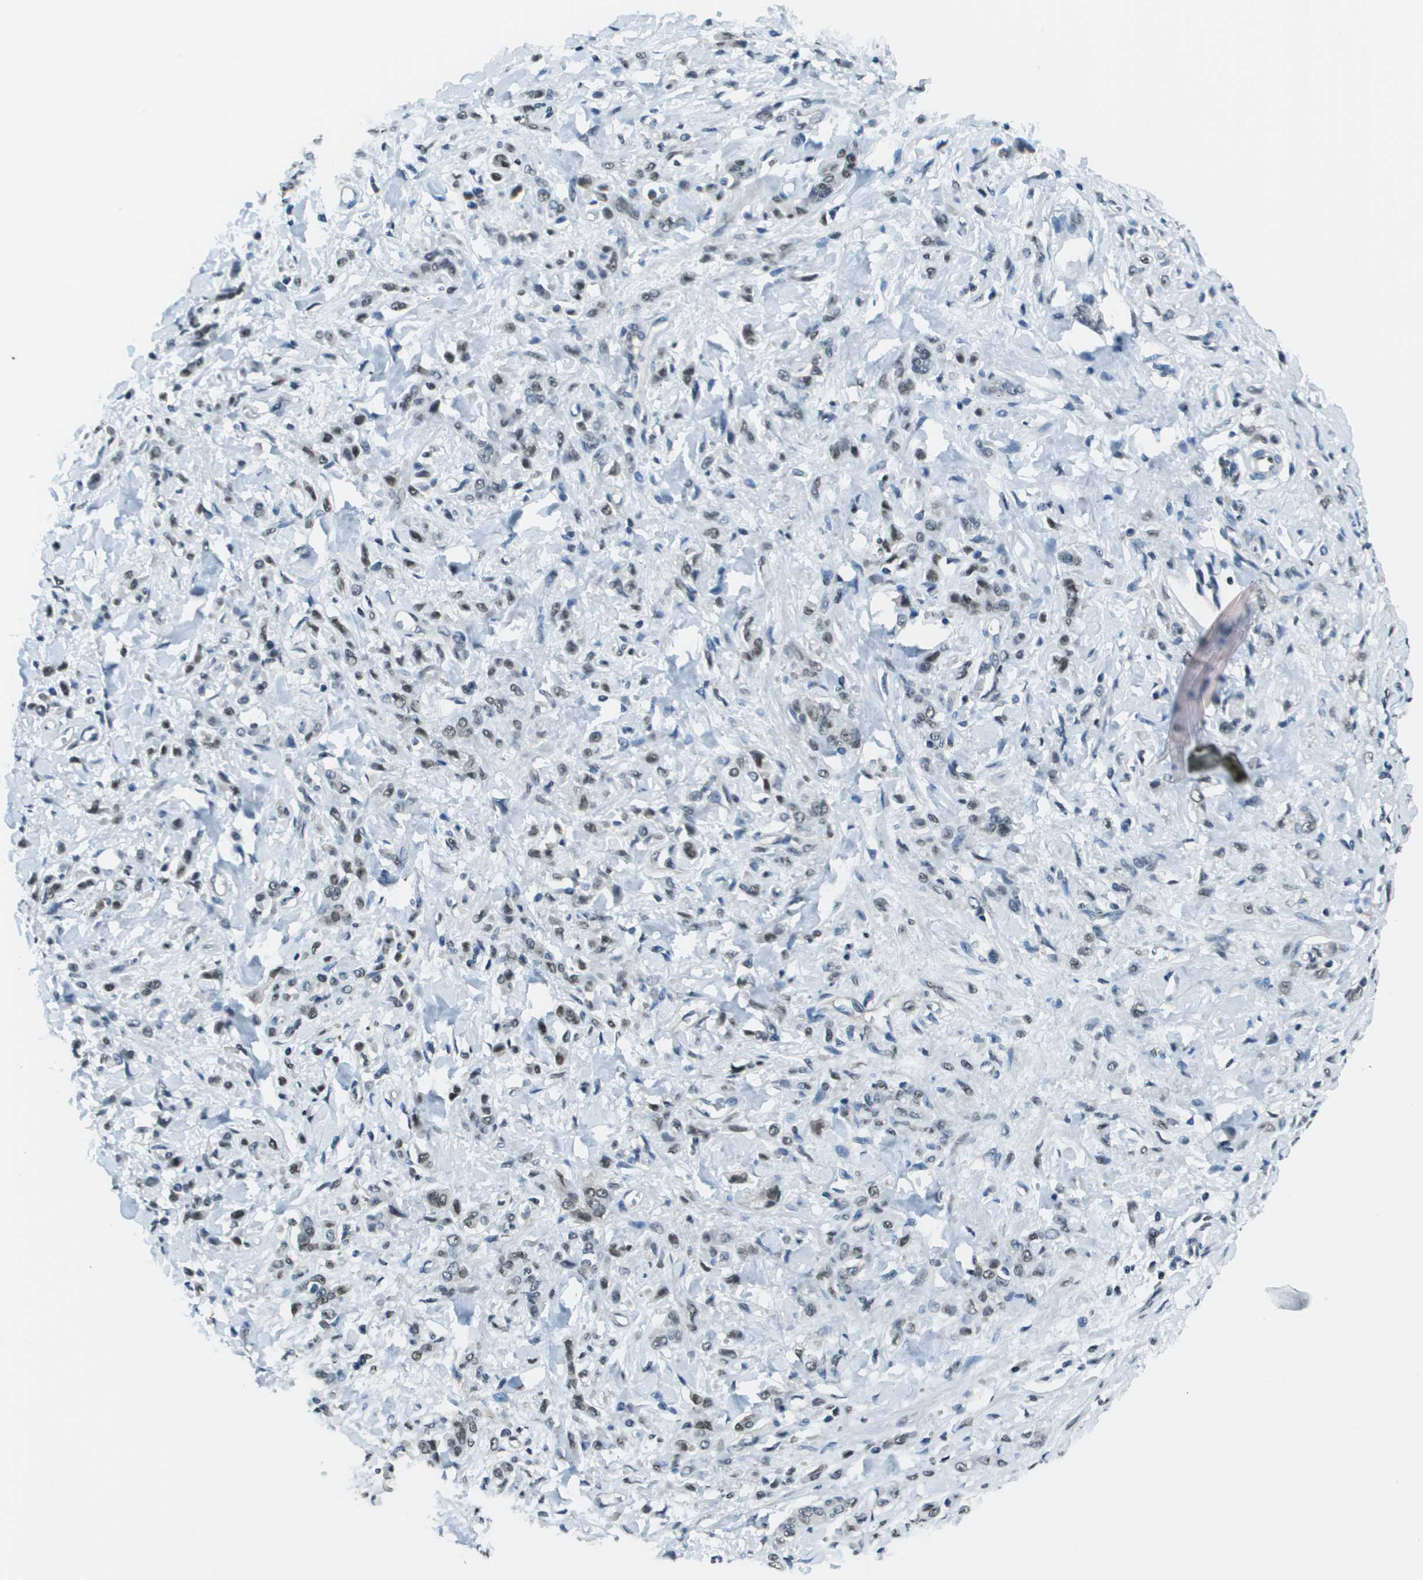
{"staining": {"intensity": "weak", "quantity": "25%-75%", "location": "nuclear"}, "tissue": "stomach cancer", "cell_type": "Tumor cells", "image_type": "cancer", "snomed": [{"axis": "morphology", "description": "Normal tissue, NOS"}, {"axis": "morphology", "description": "Adenocarcinoma, NOS"}, {"axis": "topography", "description": "Stomach"}], "caption": "High-magnification brightfield microscopy of stomach cancer stained with DAB (3,3'-diaminobenzidine) (brown) and counterstained with hematoxylin (blue). tumor cells exhibit weak nuclear positivity is seen in approximately25%-75% of cells. (Brightfield microscopy of DAB IHC at high magnification).", "gene": "SP100", "patient": {"sex": "male", "age": 82}}